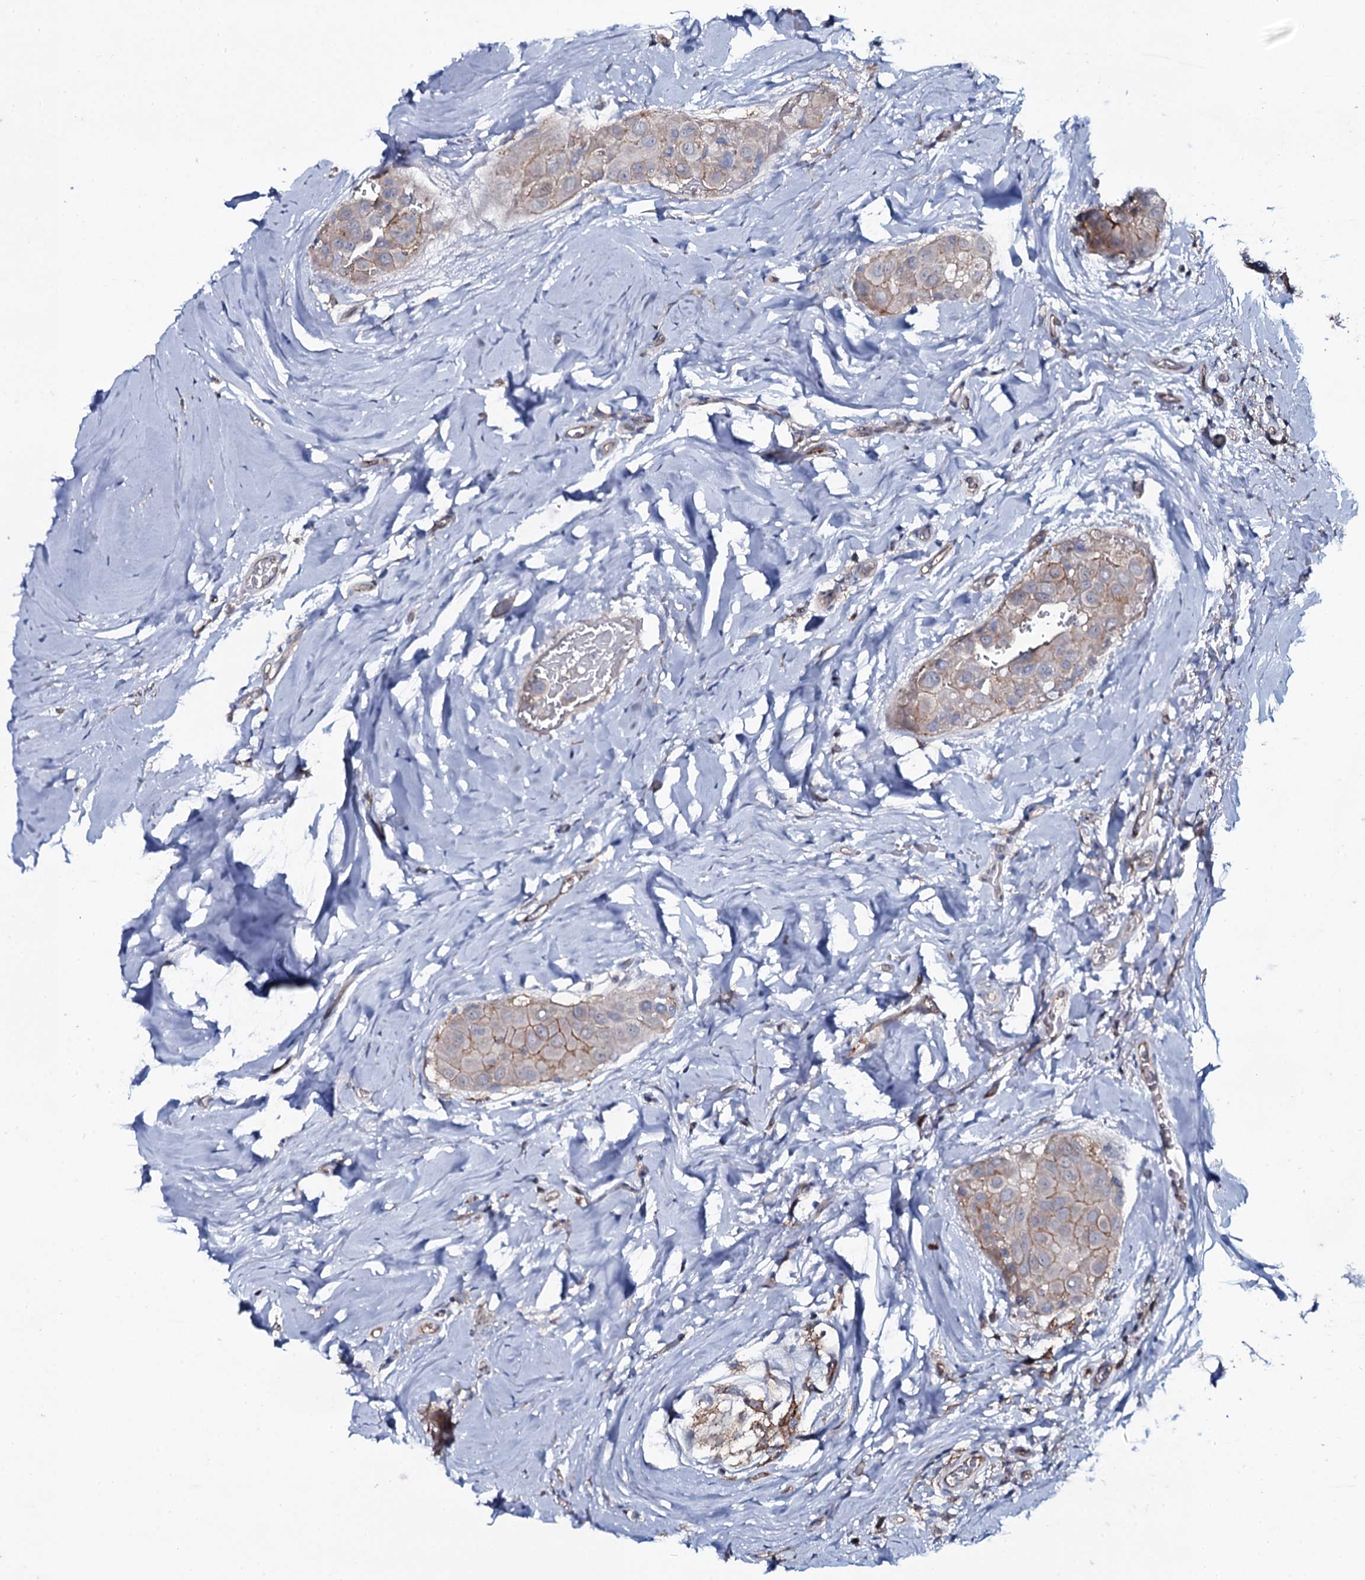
{"staining": {"intensity": "moderate", "quantity": "<25%", "location": "cytoplasmic/membranous"}, "tissue": "thyroid cancer", "cell_type": "Tumor cells", "image_type": "cancer", "snomed": [{"axis": "morphology", "description": "Papillary adenocarcinoma, NOS"}, {"axis": "topography", "description": "Thyroid gland"}], "caption": "High-power microscopy captured an immunohistochemistry photomicrograph of thyroid cancer, revealing moderate cytoplasmic/membranous positivity in about <25% of tumor cells. The staining is performed using DAB (3,3'-diaminobenzidine) brown chromogen to label protein expression. The nuclei are counter-stained blue using hematoxylin.", "gene": "SNAP23", "patient": {"sex": "male", "age": 33}}